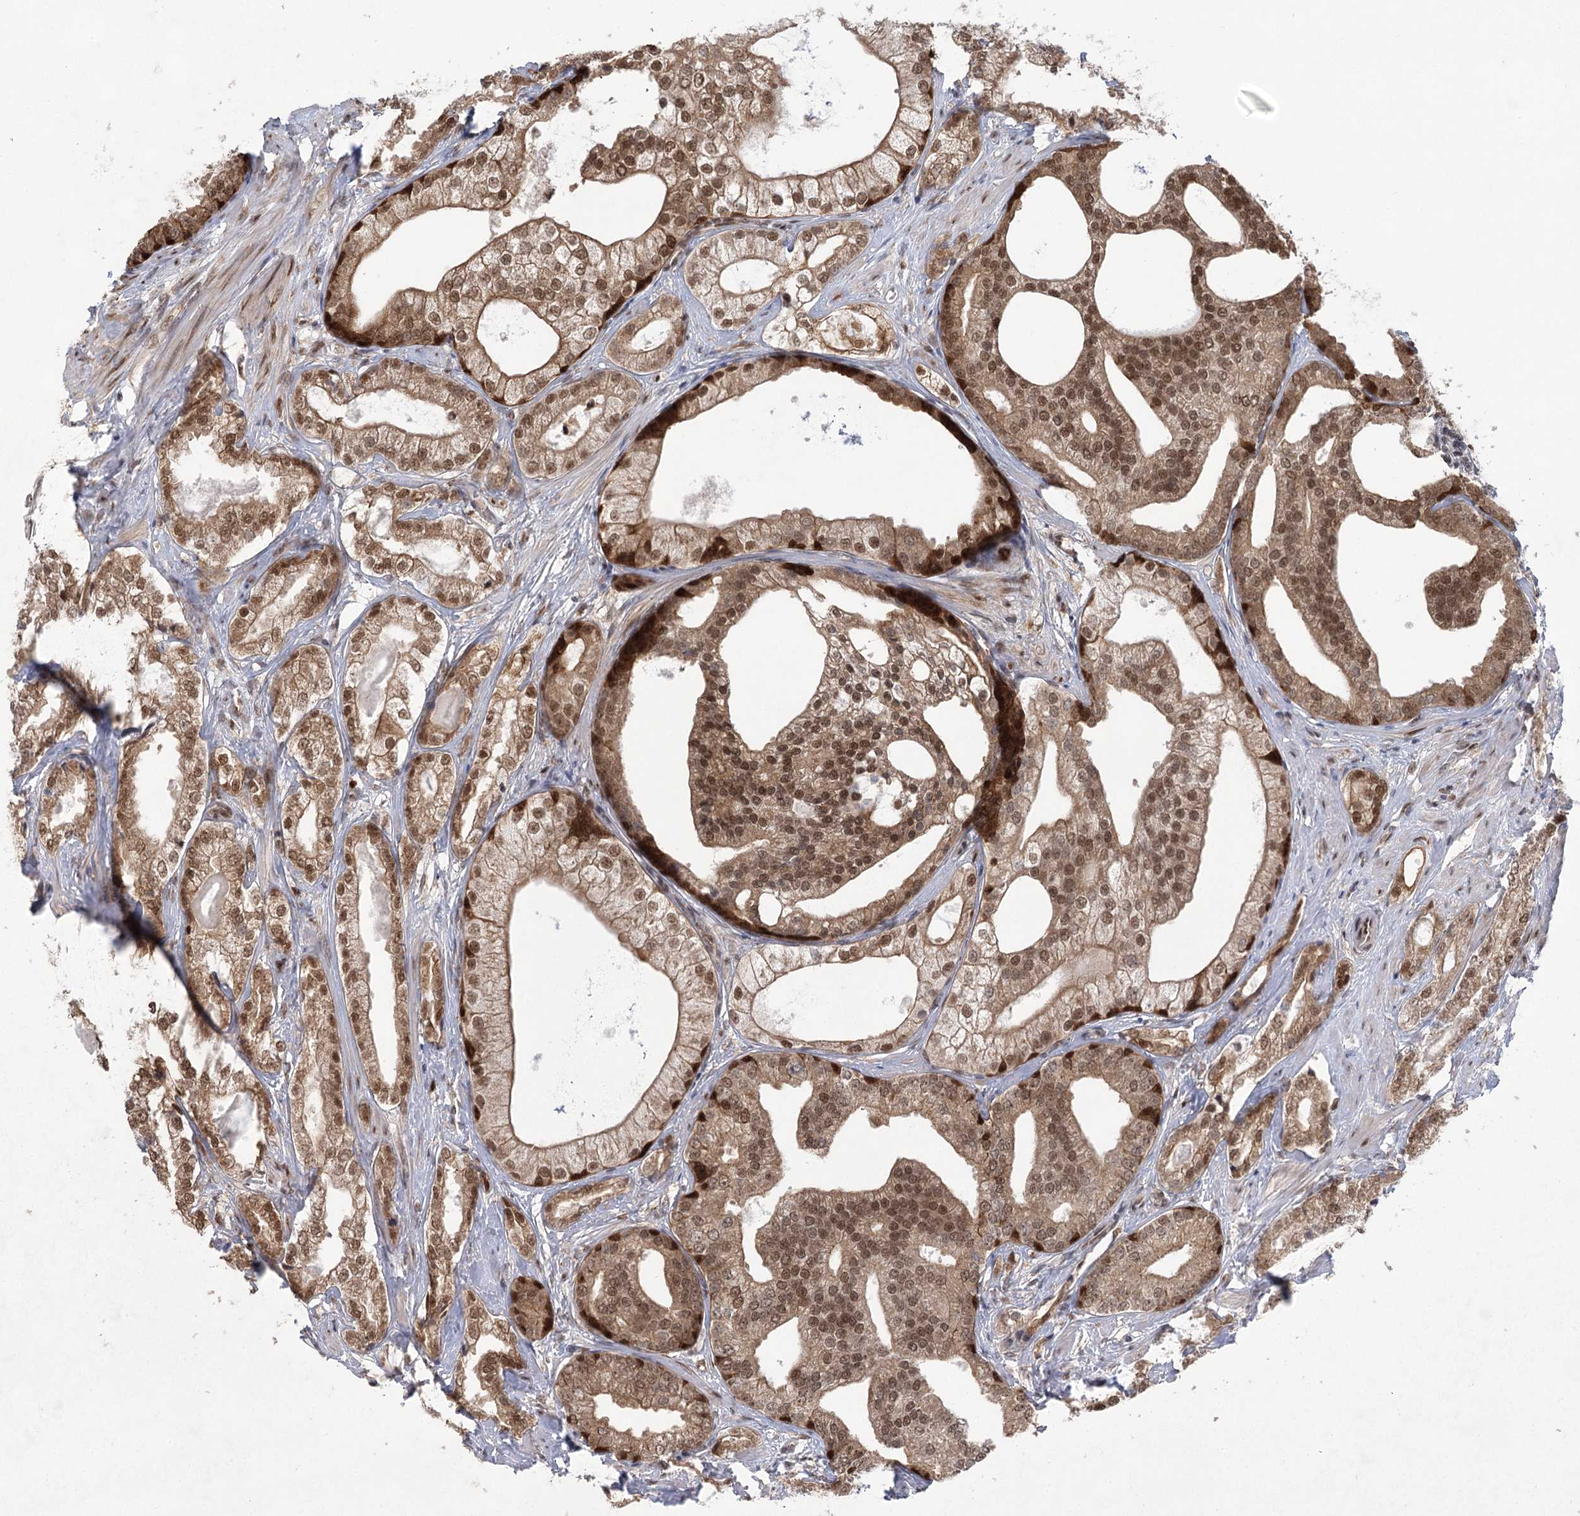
{"staining": {"intensity": "moderate", "quantity": ">75%", "location": "cytoplasmic/membranous,nuclear"}, "tissue": "prostate cancer", "cell_type": "Tumor cells", "image_type": "cancer", "snomed": [{"axis": "morphology", "description": "Adenocarcinoma, High grade"}, {"axis": "topography", "description": "Prostate"}], "caption": "Protein staining of high-grade adenocarcinoma (prostate) tissue exhibits moderate cytoplasmic/membranous and nuclear staining in approximately >75% of tumor cells. (IHC, brightfield microscopy, high magnification).", "gene": "ZCCHC8", "patient": {"sex": "male", "age": 60}}